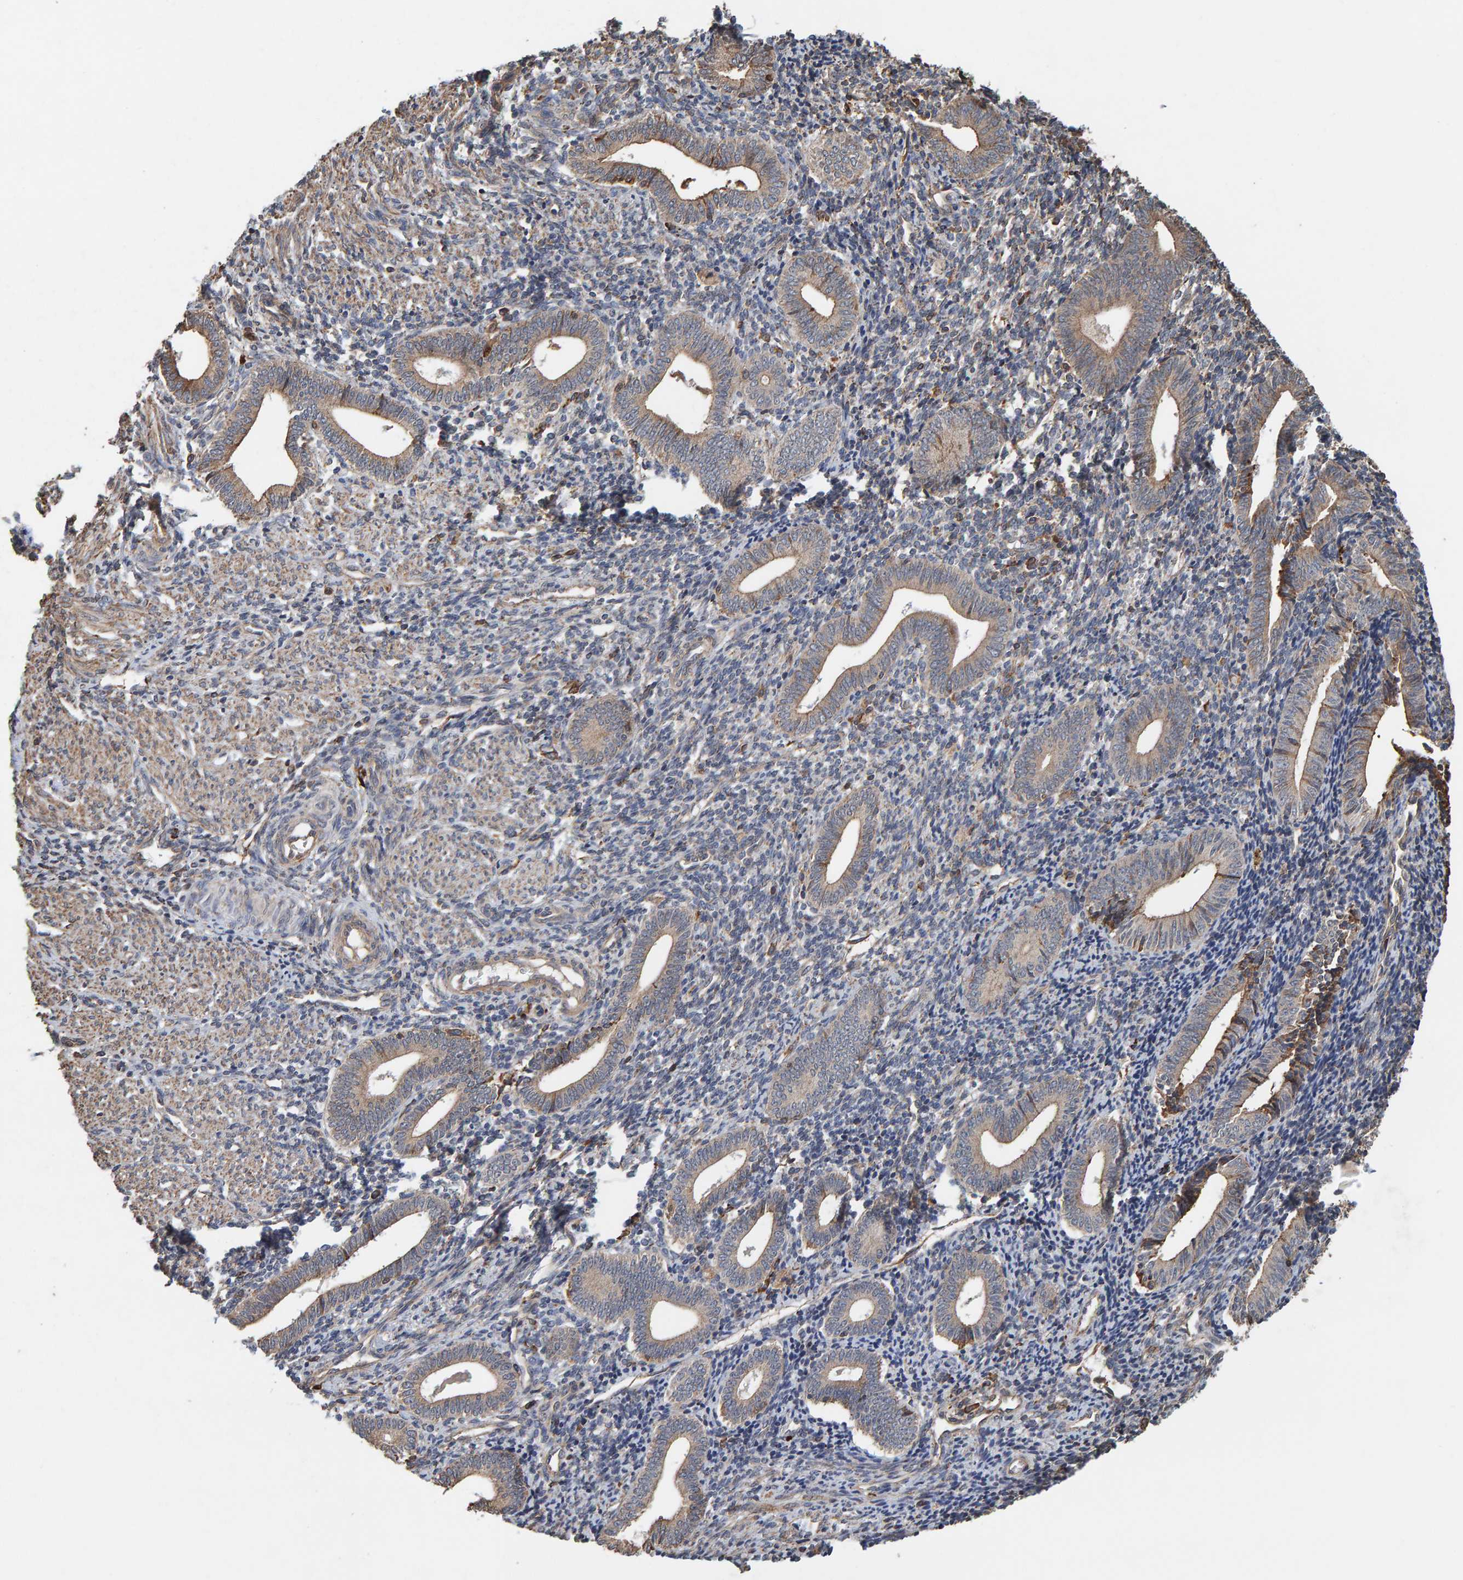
{"staining": {"intensity": "moderate", "quantity": "25%-75%", "location": "cytoplasmic/membranous"}, "tissue": "endometrium", "cell_type": "Cells in endometrial stroma", "image_type": "normal", "snomed": [{"axis": "morphology", "description": "Normal tissue, NOS"}, {"axis": "topography", "description": "Uterus"}, {"axis": "topography", "description": "Endometrium"}], "caption": "A brown stain shows moderate cytoplasmic/membranous positivity of a protein in cells in endometrial stroma of unremarkable human endometrium. The protein is stained brown, and the nuclei are stained in blue (DAB (3,3'-diaminobenzidine) IHC with brightfield microscopy, high magnification).", "gene": "PLA2G3", "patient": {"sex": "female", "age": 33}}